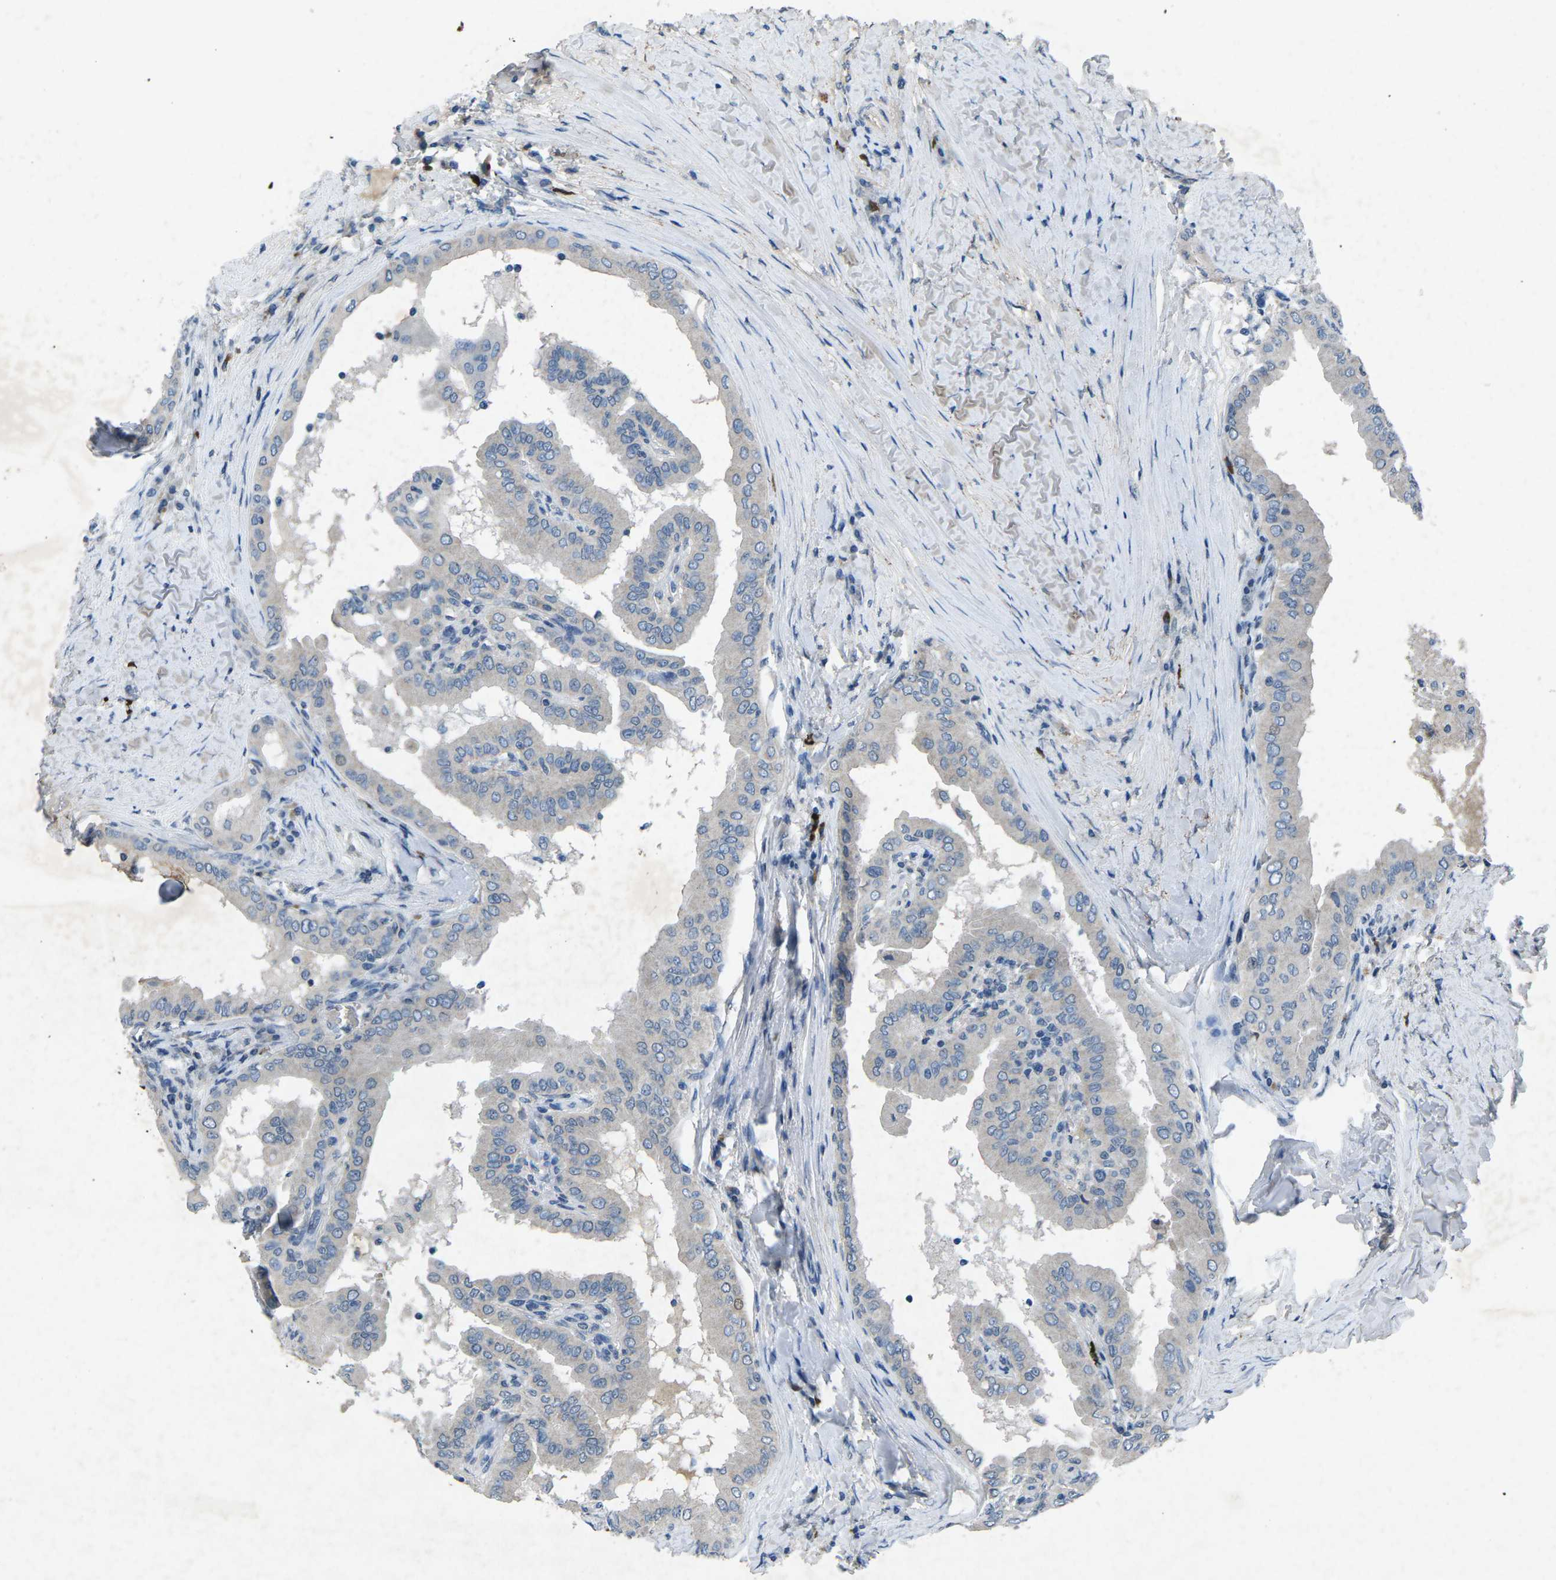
{"staining": {"intensity": "negative", "quantity": "none", "location": "none"}, "tissue": "thyroid cancer", "cell_type": "Tumor cells", "image_type": "cancer", "snomed": [{"axis": "morphology", "description": "Papillary adenocarcinoma, NOS"}, {"axis": "topography", "description": "Thyroid gland"}], "caption": "Human thyroid cancer (papillary adenocarcinoma) stained for a protein using IHC demonstrates no expression in tumor cells.", "gene": "PLG", "patient": {"sex": "male", "age": 33}}